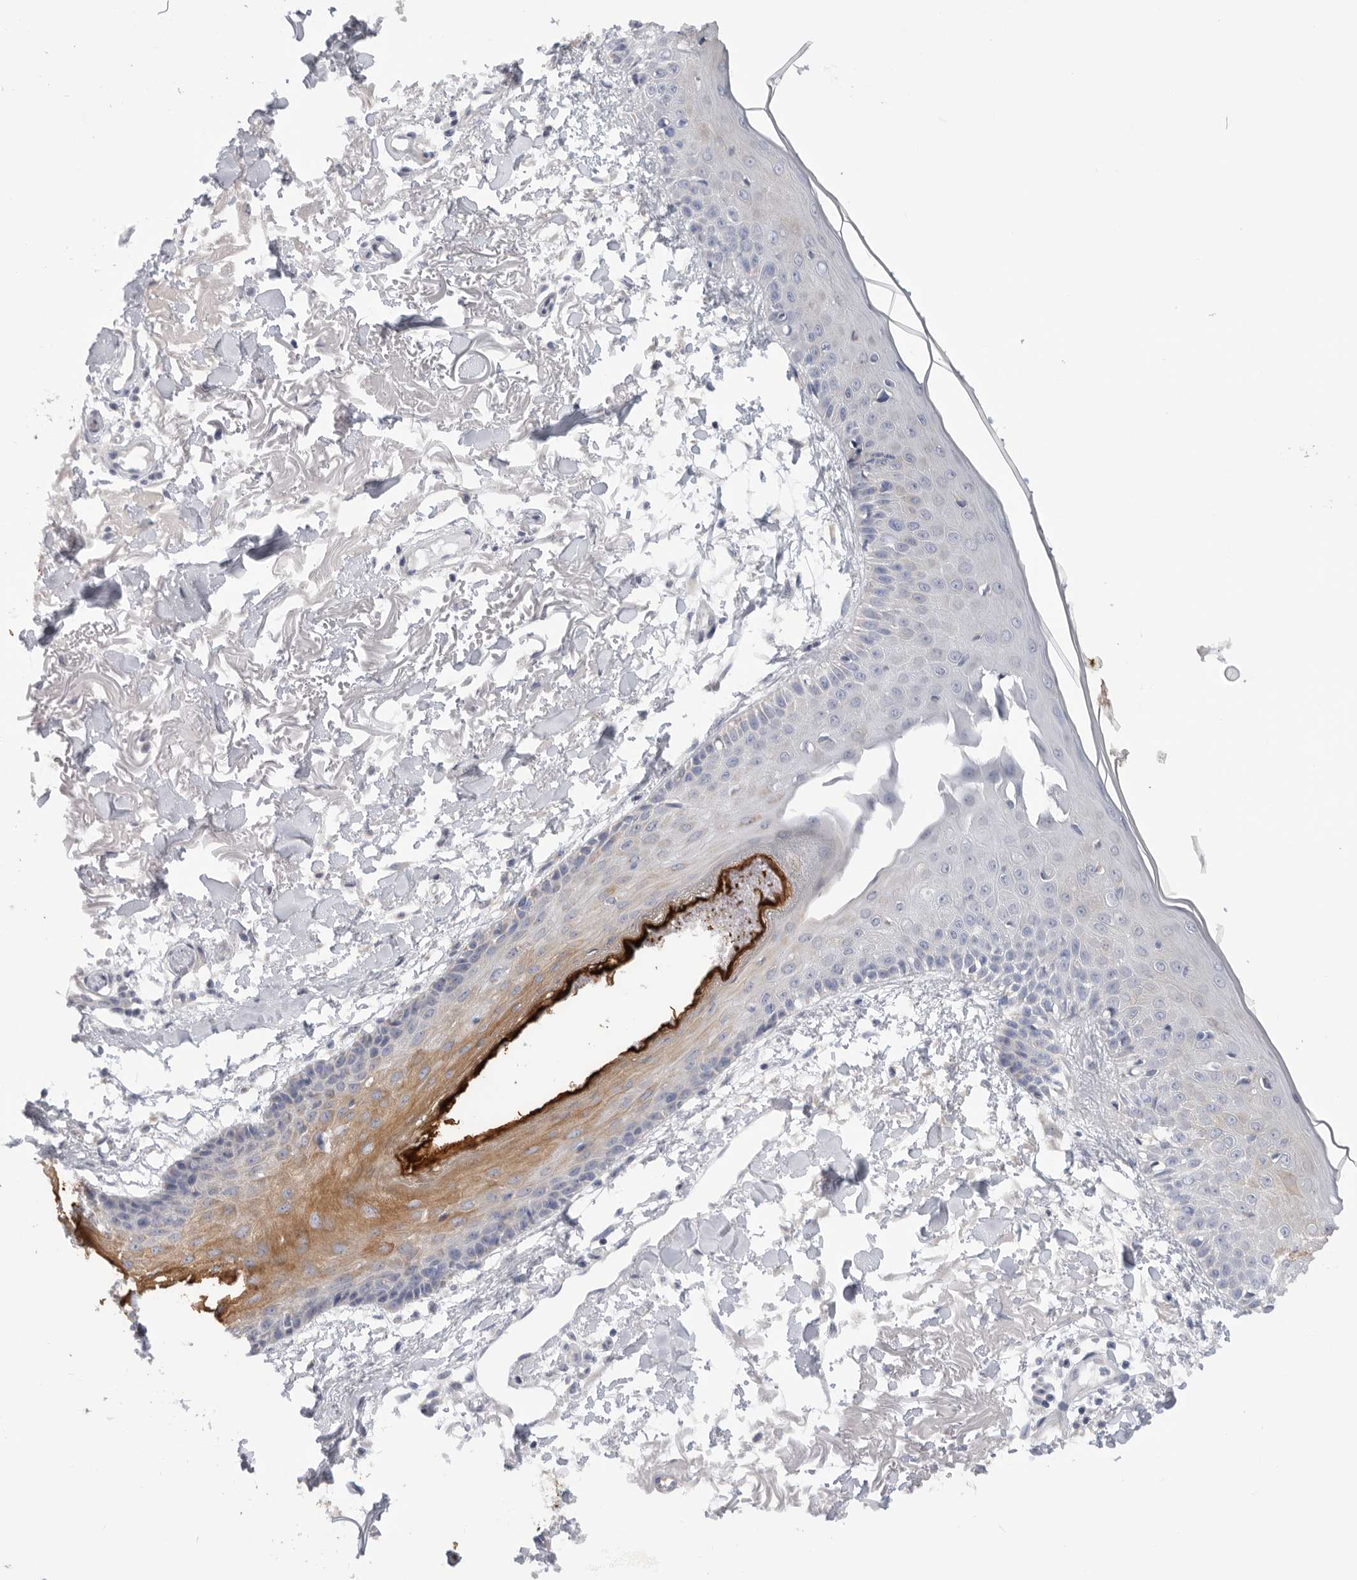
{"staining": {"intensity": "negative", "quantity": "none", "location": "none"}, "tissue": "skin", "cell_type": "Fibroblasts", "image_type": "normal", "snomed": [{"axis": "morphology", "description": "Normal tissue, NOS"}, {"axis": "morphology", "description": "Squamous cell carcinoma, NOS"}, {"axis": "topography", "description": "Skin"}, {"axis": "topography", "description": "Peripheral nerve tissue"}], "caption": "Immunohistochemistry histopathology image of unremarkable human skin stained for a protein (brown), which displays no positivity in fibroblasts. Brightfield microscopy of immunohistochemistry (IHC) stained with DAB (3,3'-diaminobenzidine) (brown) and hematoxylin (blue), captured at high magnification.", "gene": "MTFR1L", "patient": {"sex": "male", "age": 83}}